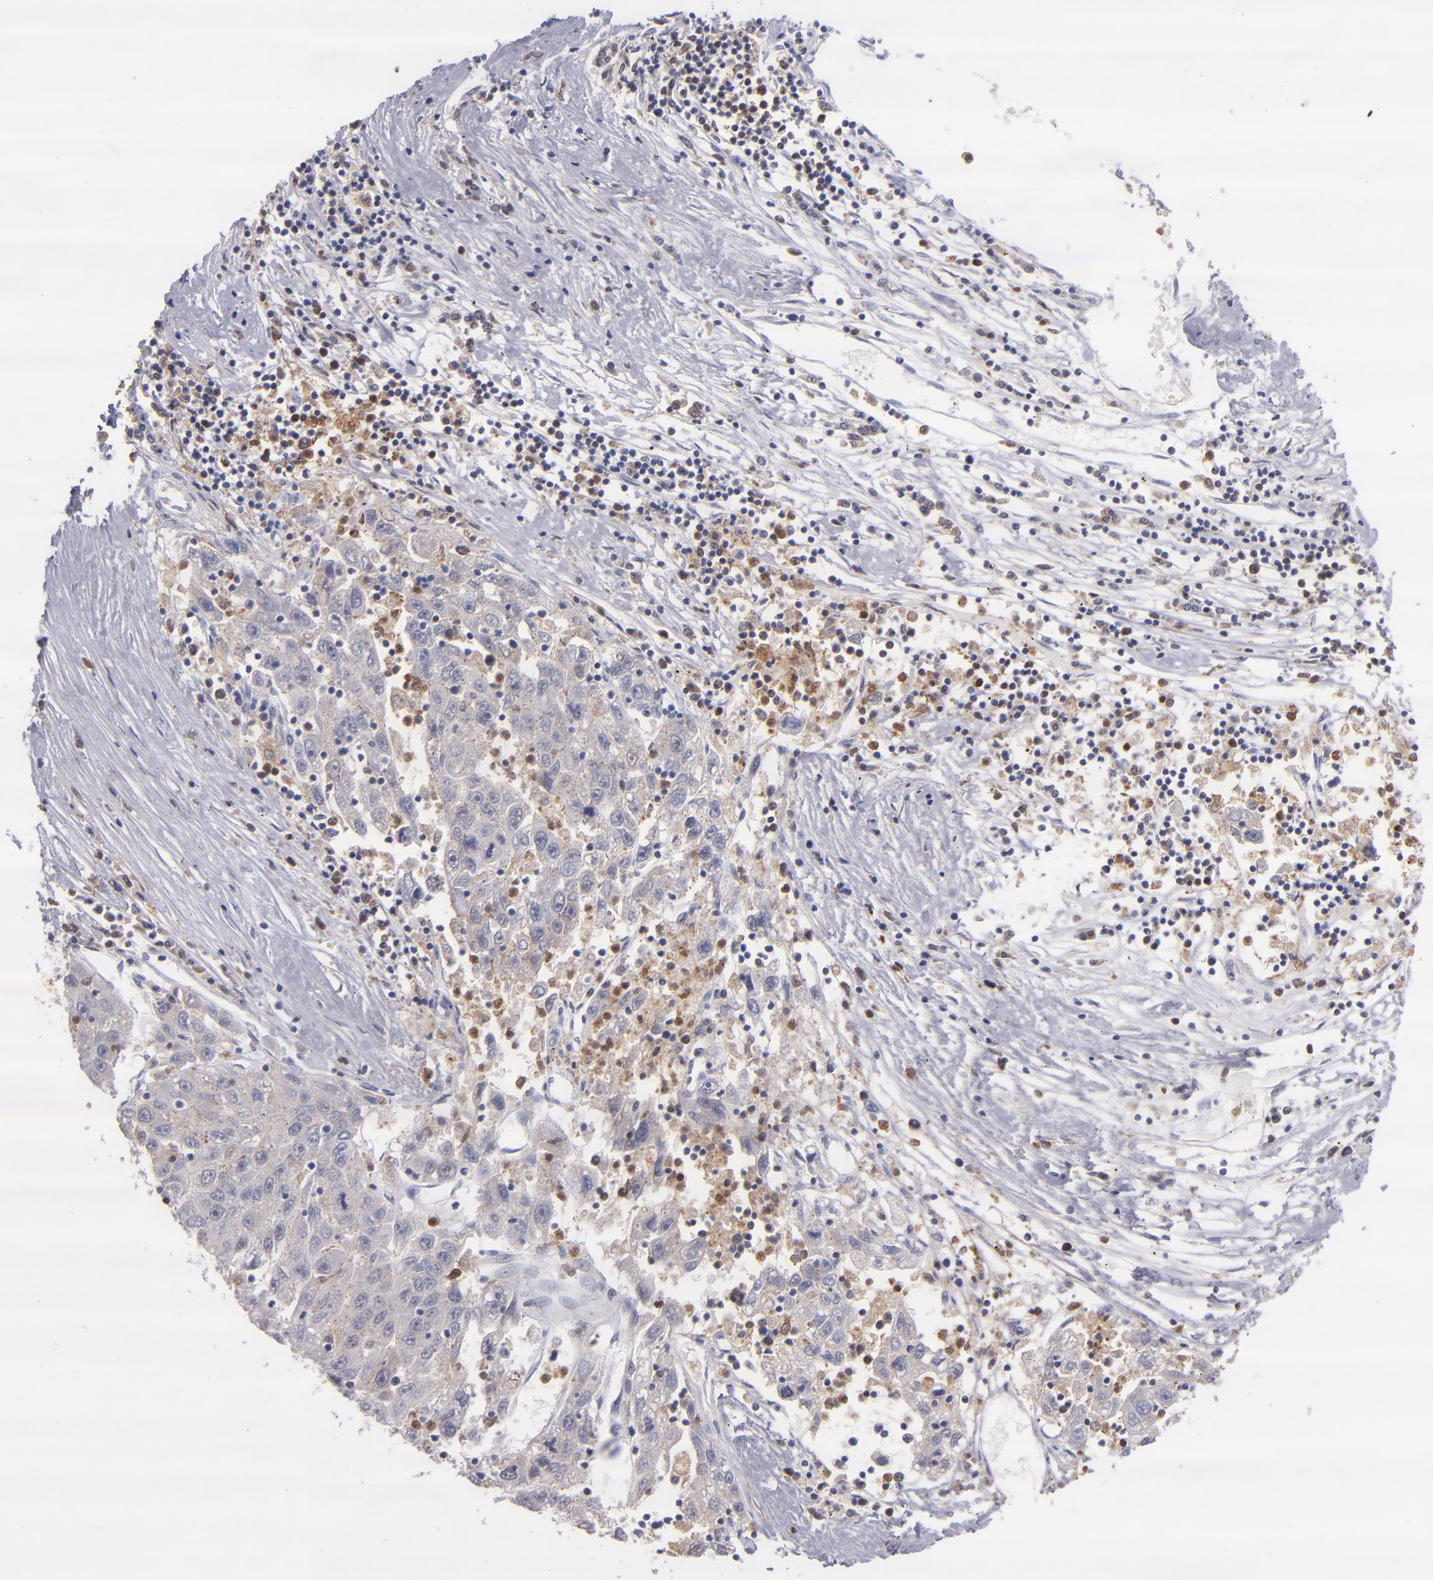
{"staining": {"intensity": "negative", "quantity": "none", "location": "none"}, "tissue": "liver cancer", "cell_type": "Tumor cells", "image_type": "cancer", "snomed": [{"axis": "morphology", "description": "Carcinoma, Hepatocellular, NOS"}, {"axis": "topography", "description": "Liver"}], "caption": "DAB immunohistochemical staining of liver hepatocellular carcinoma displays no significant staining in tumor cells. Brightfield microscopy of immunohistochemistry stained with DAB (3,3'-diaminobenzidine) (brown) and hematoxylin (blue), captured at high magnification.", "gene": "PRKCD", "patient": {"sex": "male", "age": 49}}